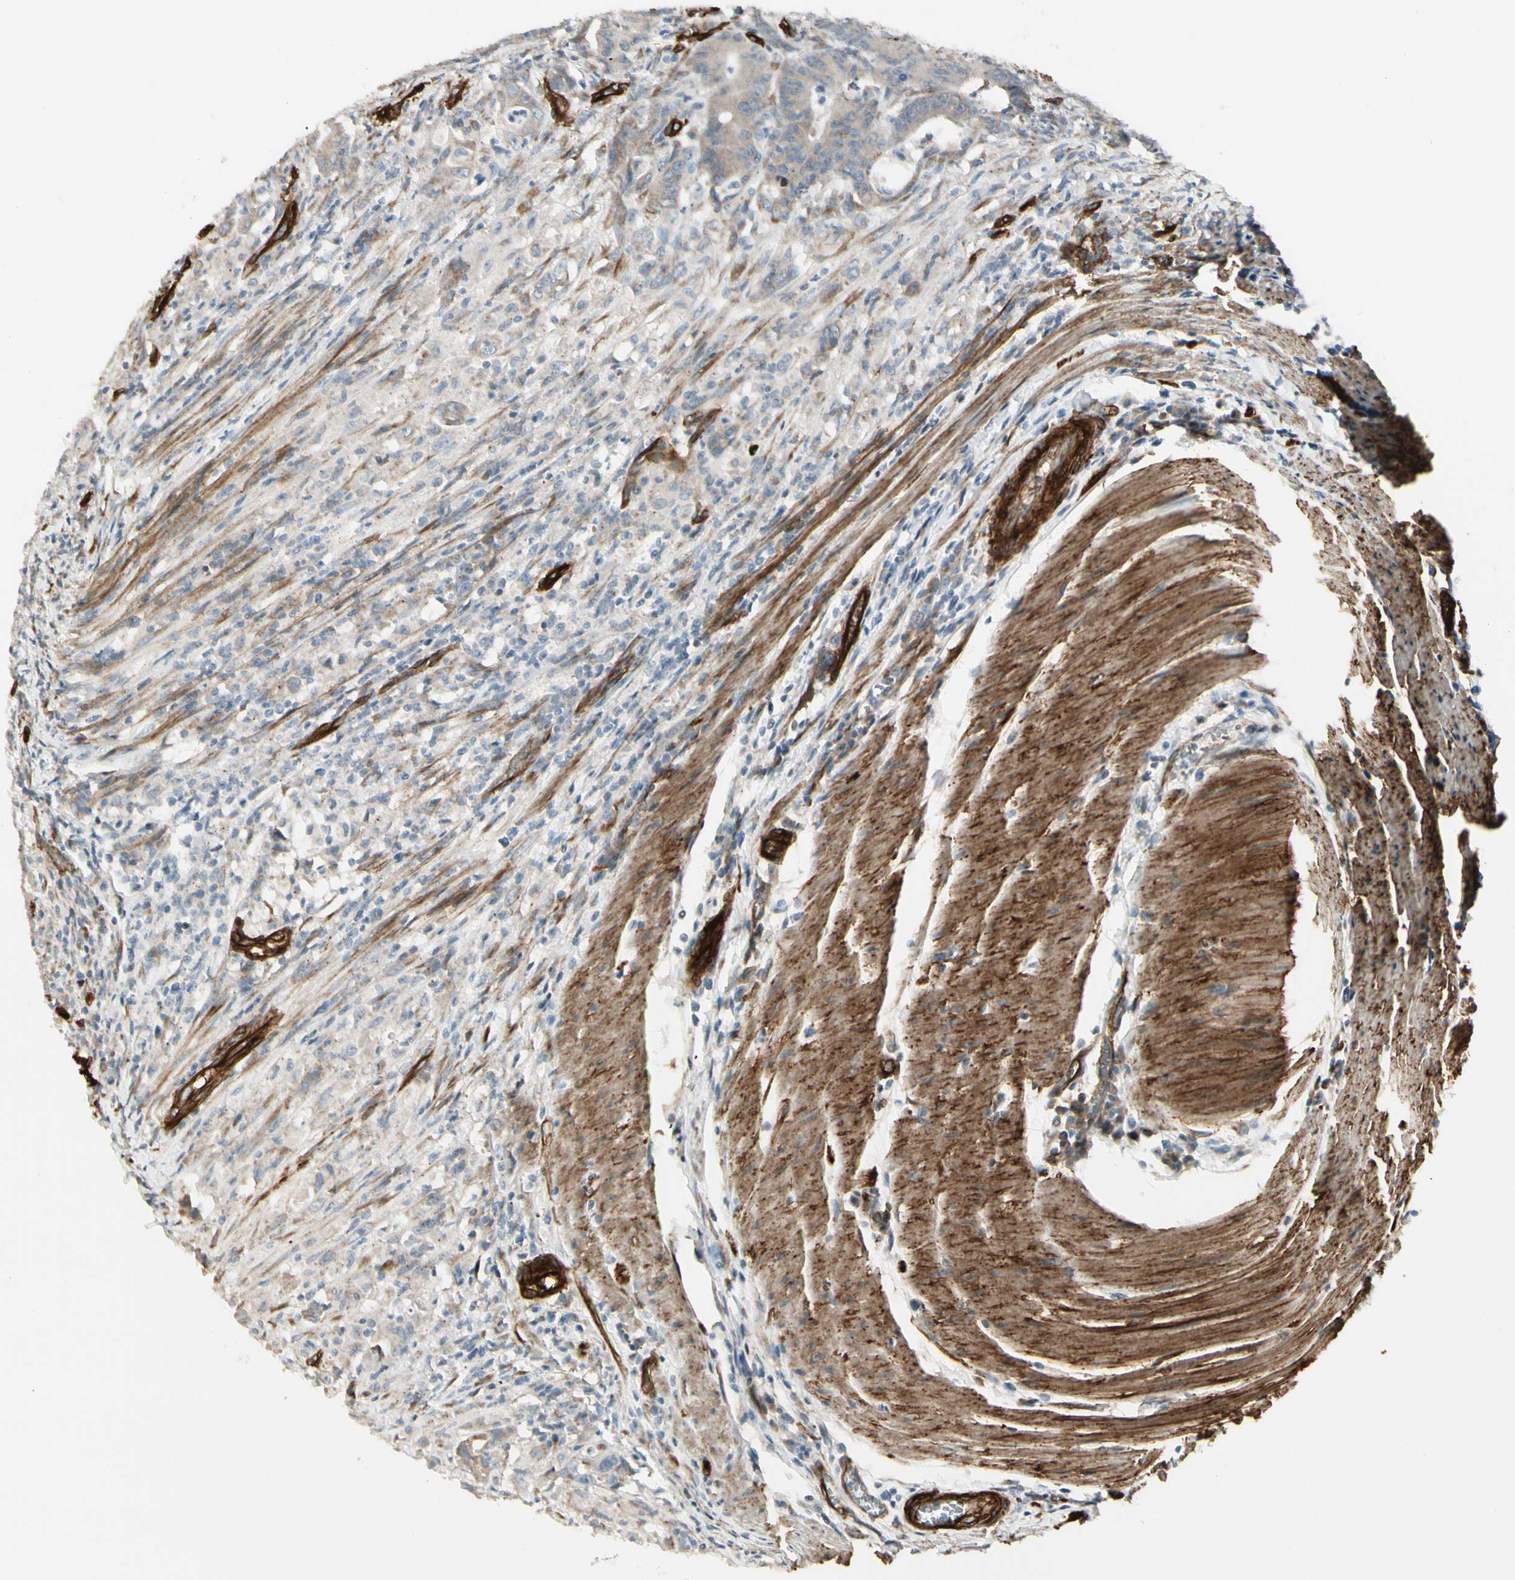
{"staining": {"intensity": "weak", "quantity": "<25%", "location": "cytoplasmic/membranous"}, "tissue": "colorectal cancer", "cell_type": "Tumor cells", "image_type": "cancer", "snomed": [{"axis": "morphology", "description": "Adenocarcinoma, NOS"}, {"axis": "topography", "description": "Colon"}], "caption": "There is no significant staining in tumor cells of adenocarcinoma (colorectal).", "gene": "MCAM", "patient": {"sex": "male", "age": 45}}